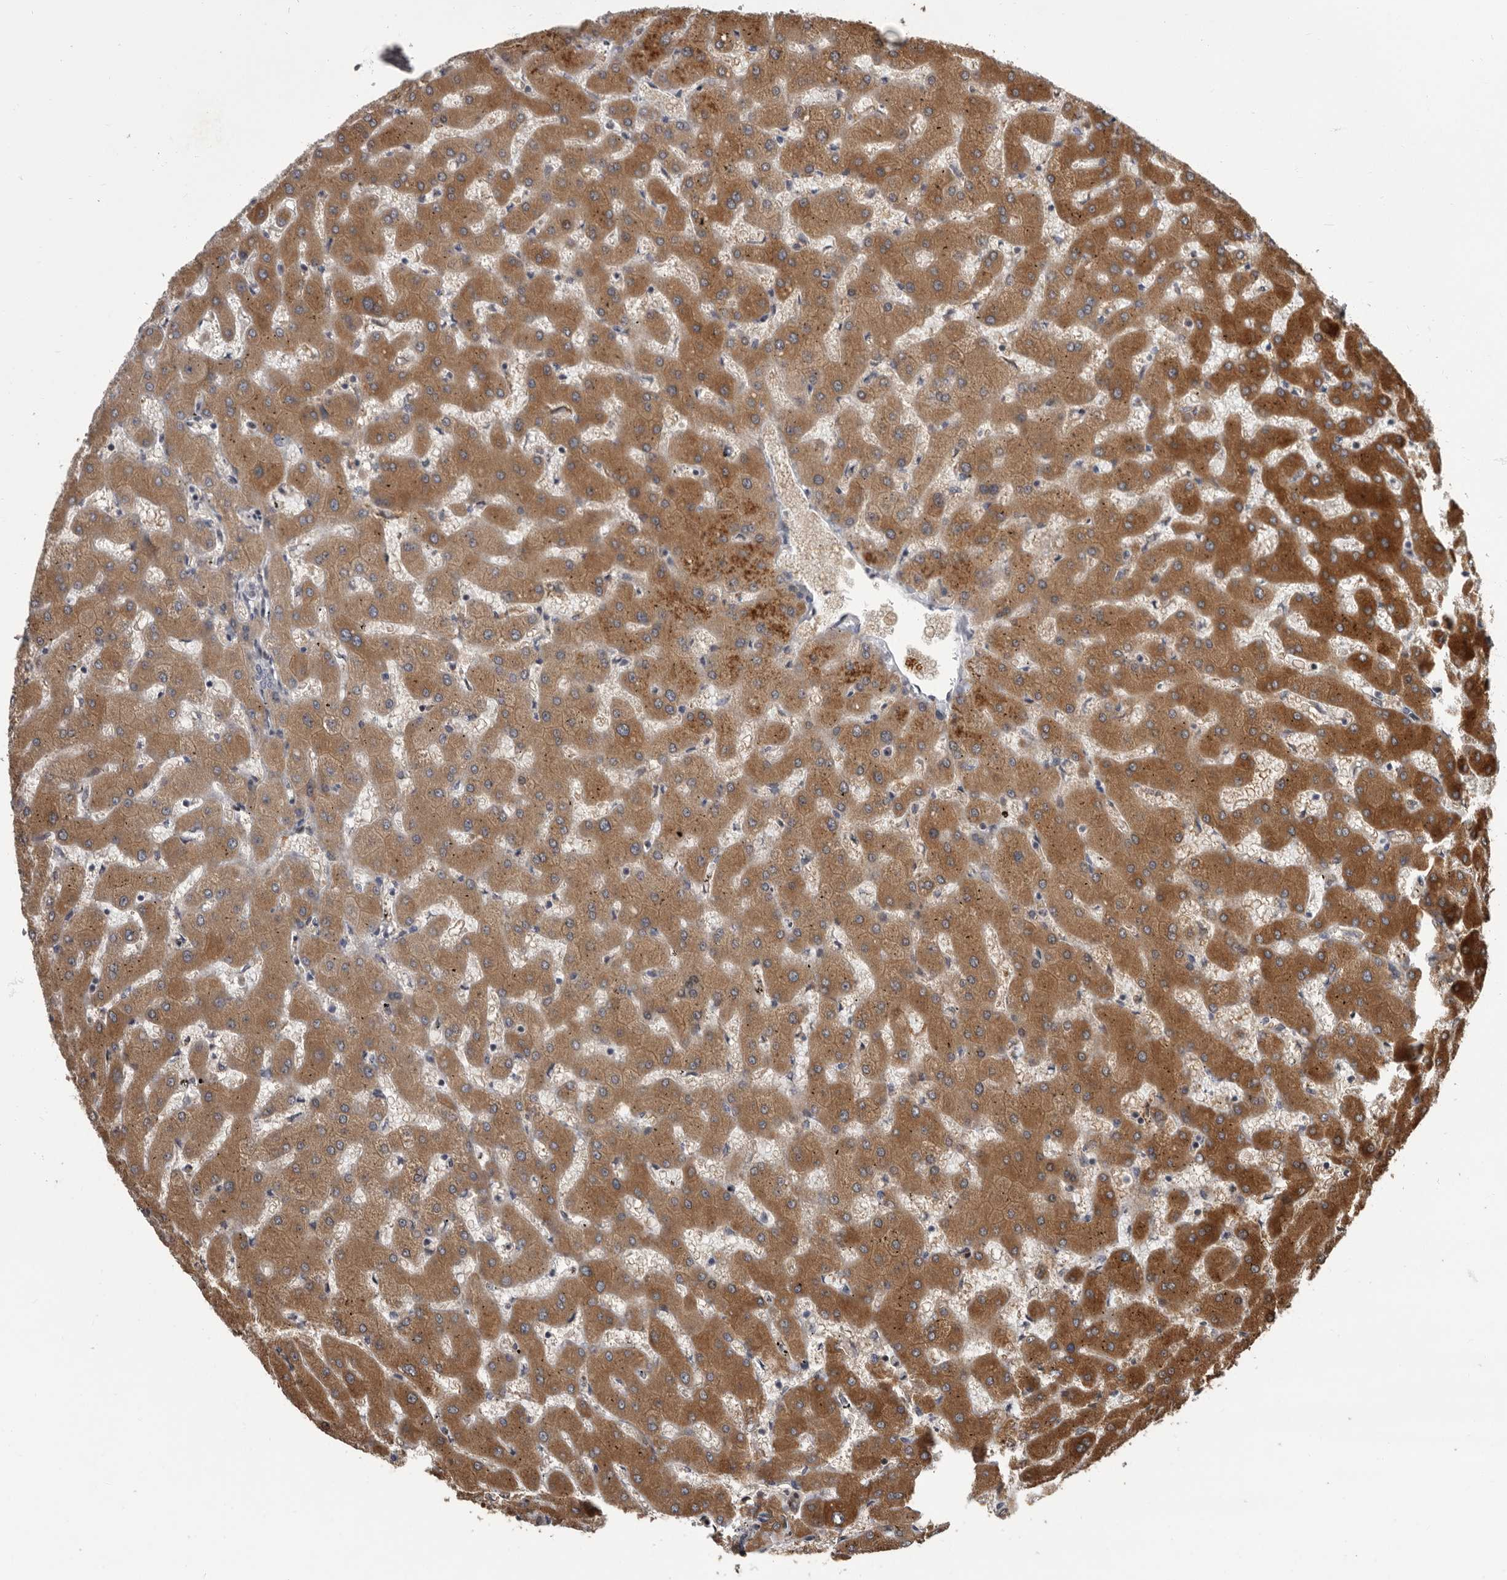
{"staining": {"intensity": "negative", "quantity": "none", "location": "none"}, "tissue": "liver", "cell_type": "Cholangiocytes", "image_type": "normal", "snomed": [{"axis": "morphology", "description": "Normal tissue, NOS"}, {"axis": "topography", "description": "Liver"}], "caption": "Immunohistochemical staining of normal human liver shows no significant expression in cholangiocytes.", "gene": "FGFR4", "patient": {"sex": "female", "age": 63}}